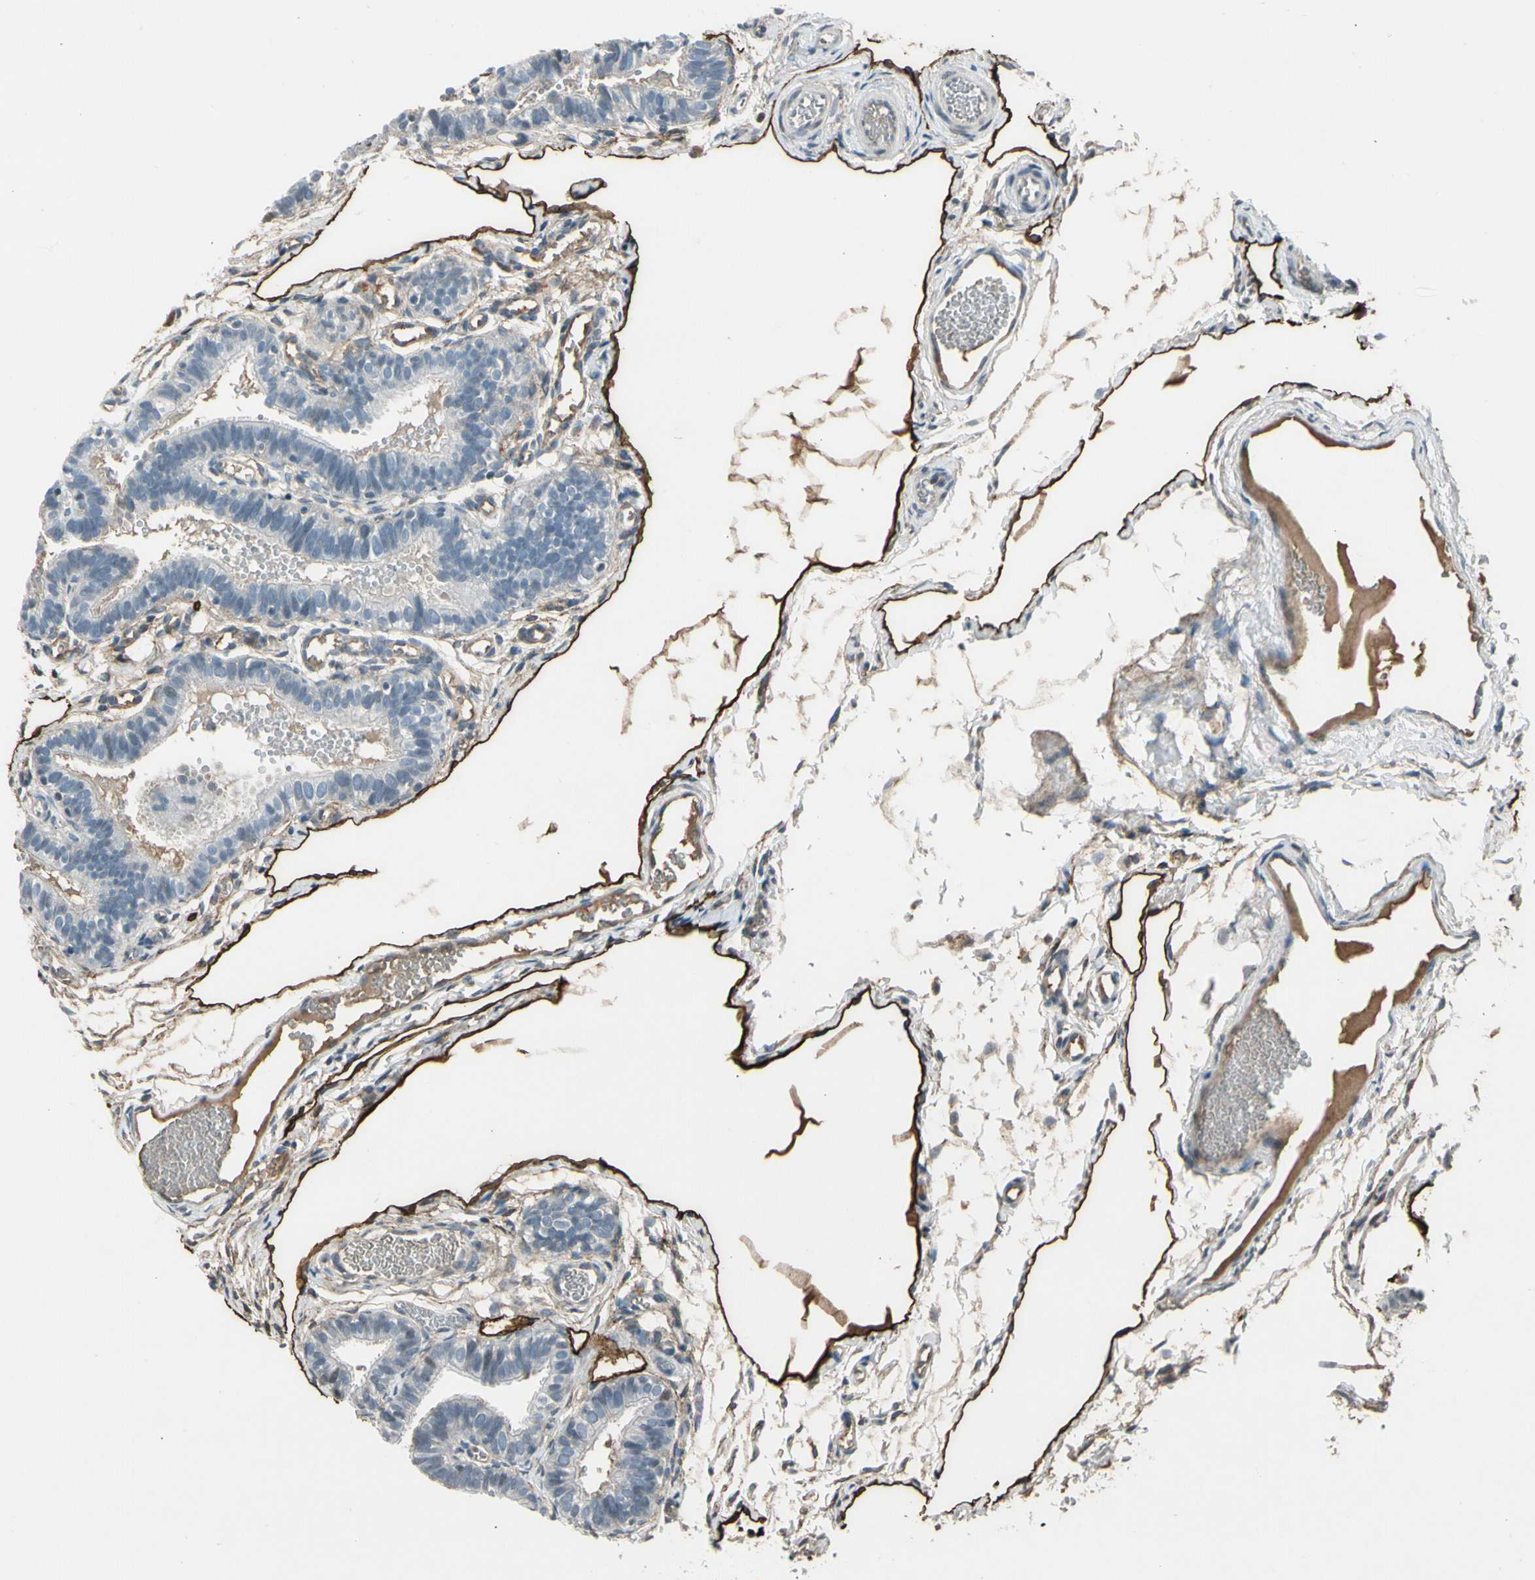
{"staining": {"intensity": "negative", "quantity": "none", "location": "none"}, "tissue": "fallopian tube", "cell_type": "Glandular cells", "image_type": "normal", "snomed": [{"axis": "morphology", "description": "Normal tissue, NOS"}, {"axis": "topography", "description": "Fallopian tube"}, {"axis": "topography", "description": "Placenta"}], "caption": "Immunohistochemical staining of benign fallopian tube displays no significant positivity in glandular cells.", "gene": "PDPN", "patient": {"sex": "female", "age": 34}}